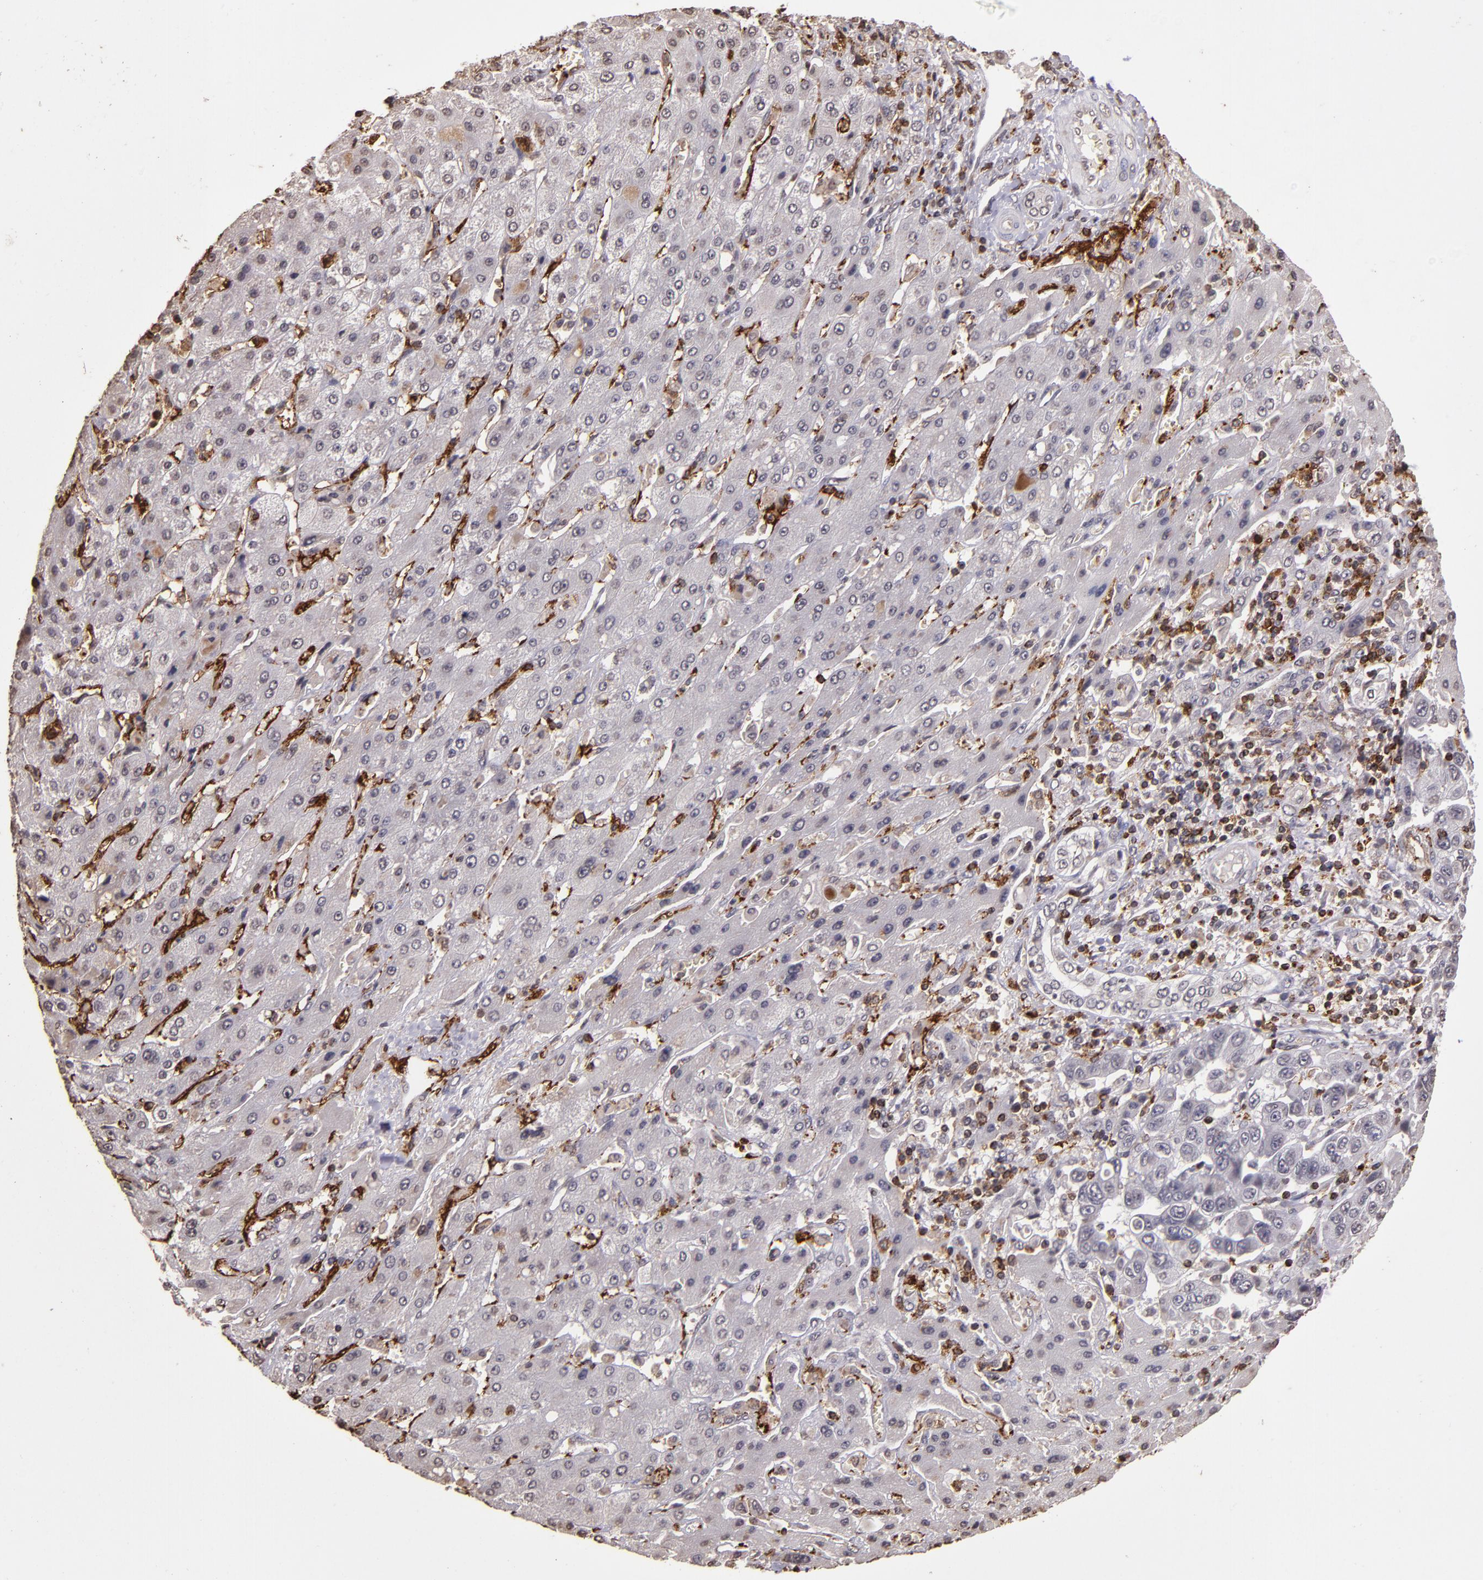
{"staining": {"intensity": "weak", "quantity": "<25%", "location": "cytoplasmic/membranous"}, "tissue": "liver cancer", "cell_type": "Tumor cells", "image_type": "cancer", "snomed": [{"axis": "morphology", "description": "Cholangiocarcinoma"}, {"axis": "topography", "description": "Liver"}], "caption": "This is an IHC photomicrograph of human liver cholangiocarcinoma. There is no positivity in tumor cells.", "gene": "SLC2A3", "patient": {"sex": "female", "age": 52}}